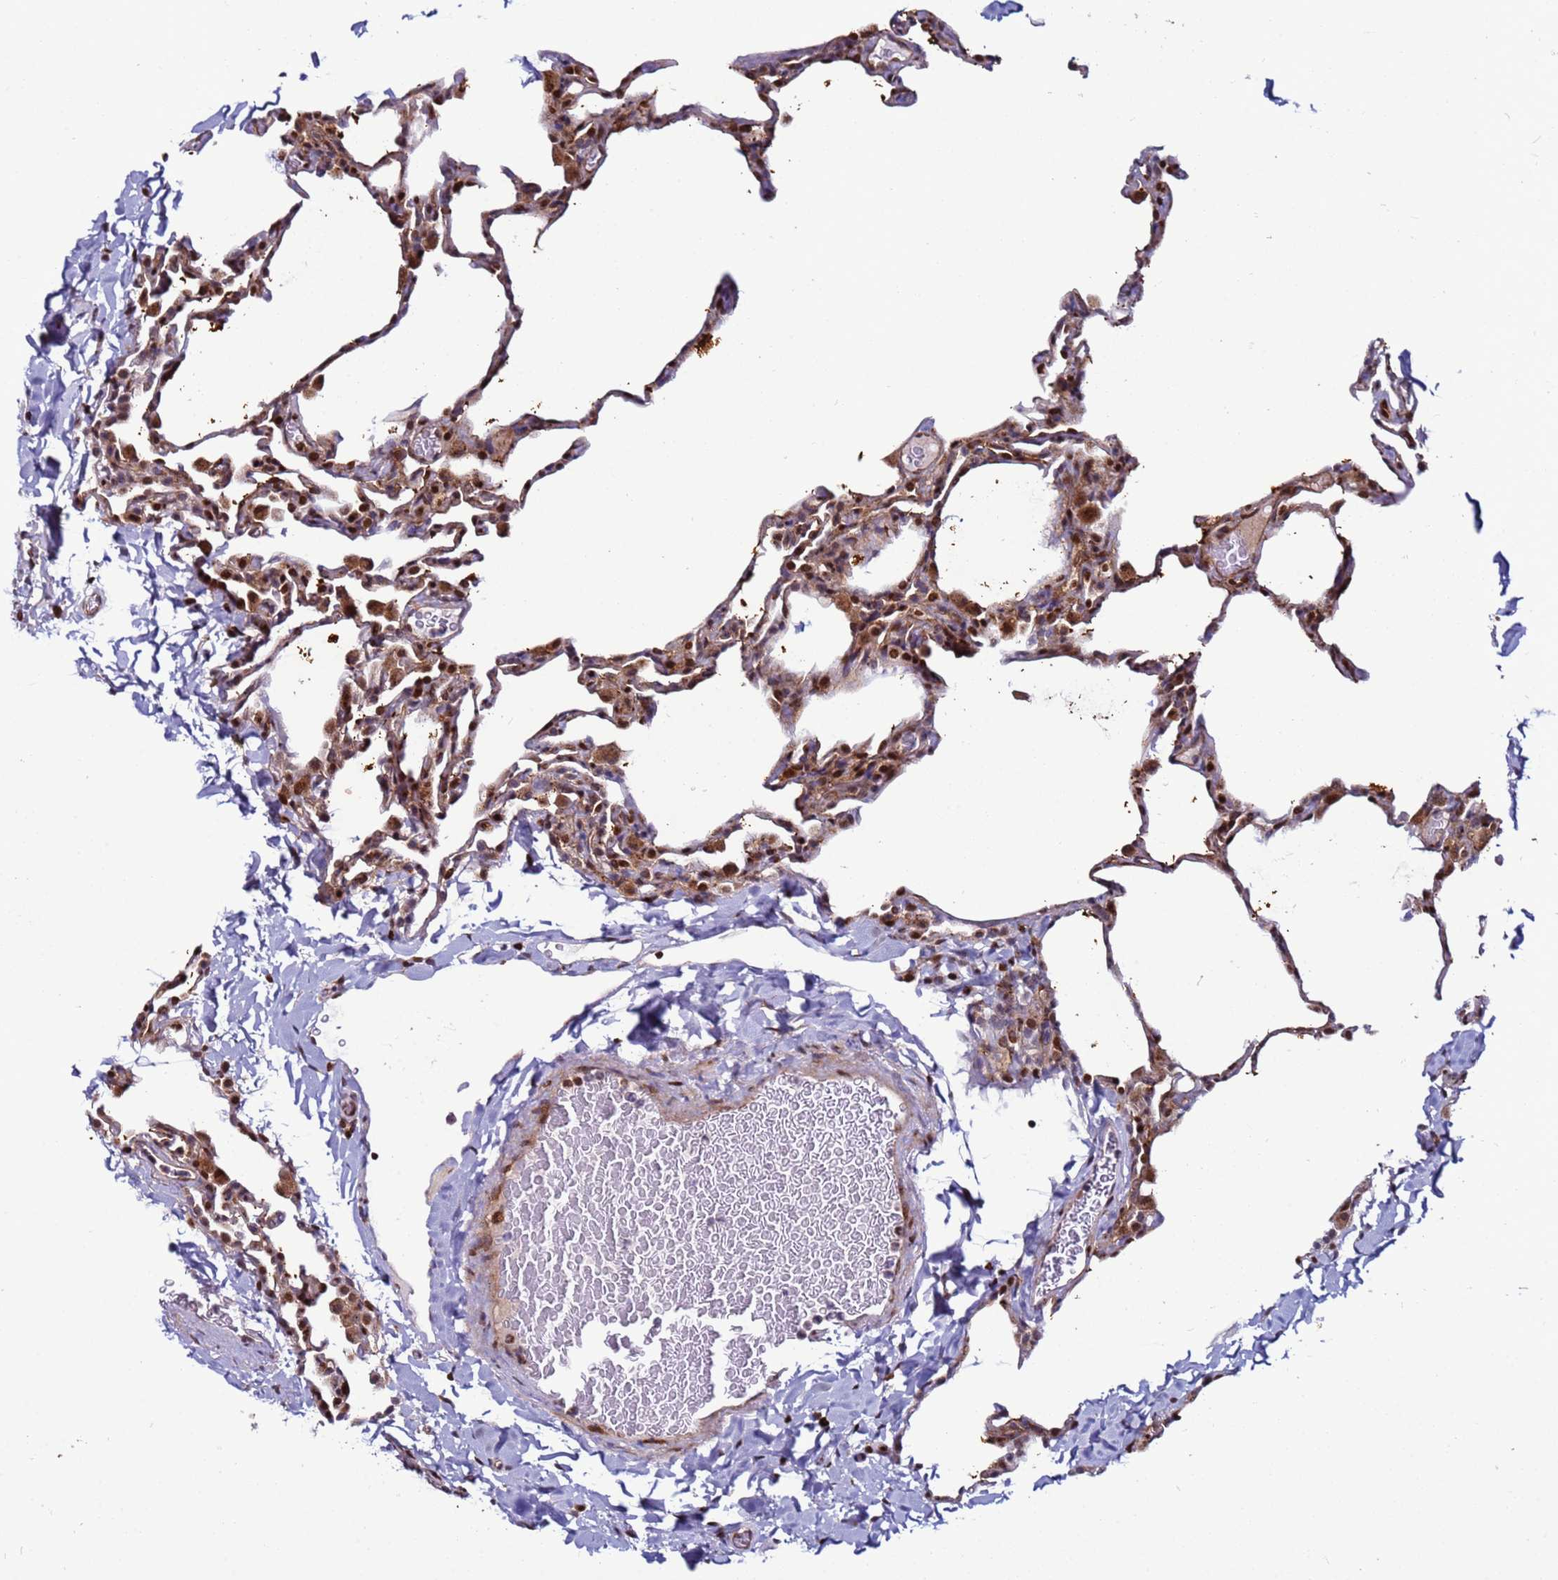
{"staining": {"intensity": "moderate", "quantity": "25%-75%", "location": "cytoplasmic/membranous,nuclear"}, "tissue": "lung", "cell_type": "Alveolar cells", "image_type": "normal", "snomed": [{"axis": "morphology", "description": "Normal tissue, NOS"}, {"axis": "topography", "description": "Lung"}], "caption": "Immunohistochemistry (IHC) (DAB (3,3'-diaminobenzidine)) staining of unremarkable human lung reveals moderate cytoplasmic/membranous,nuclear protein expression in approximately 25%-75% of alveolar cells.", "gene": "WBP11", "patient": {"sex": "male", "age": 20}}